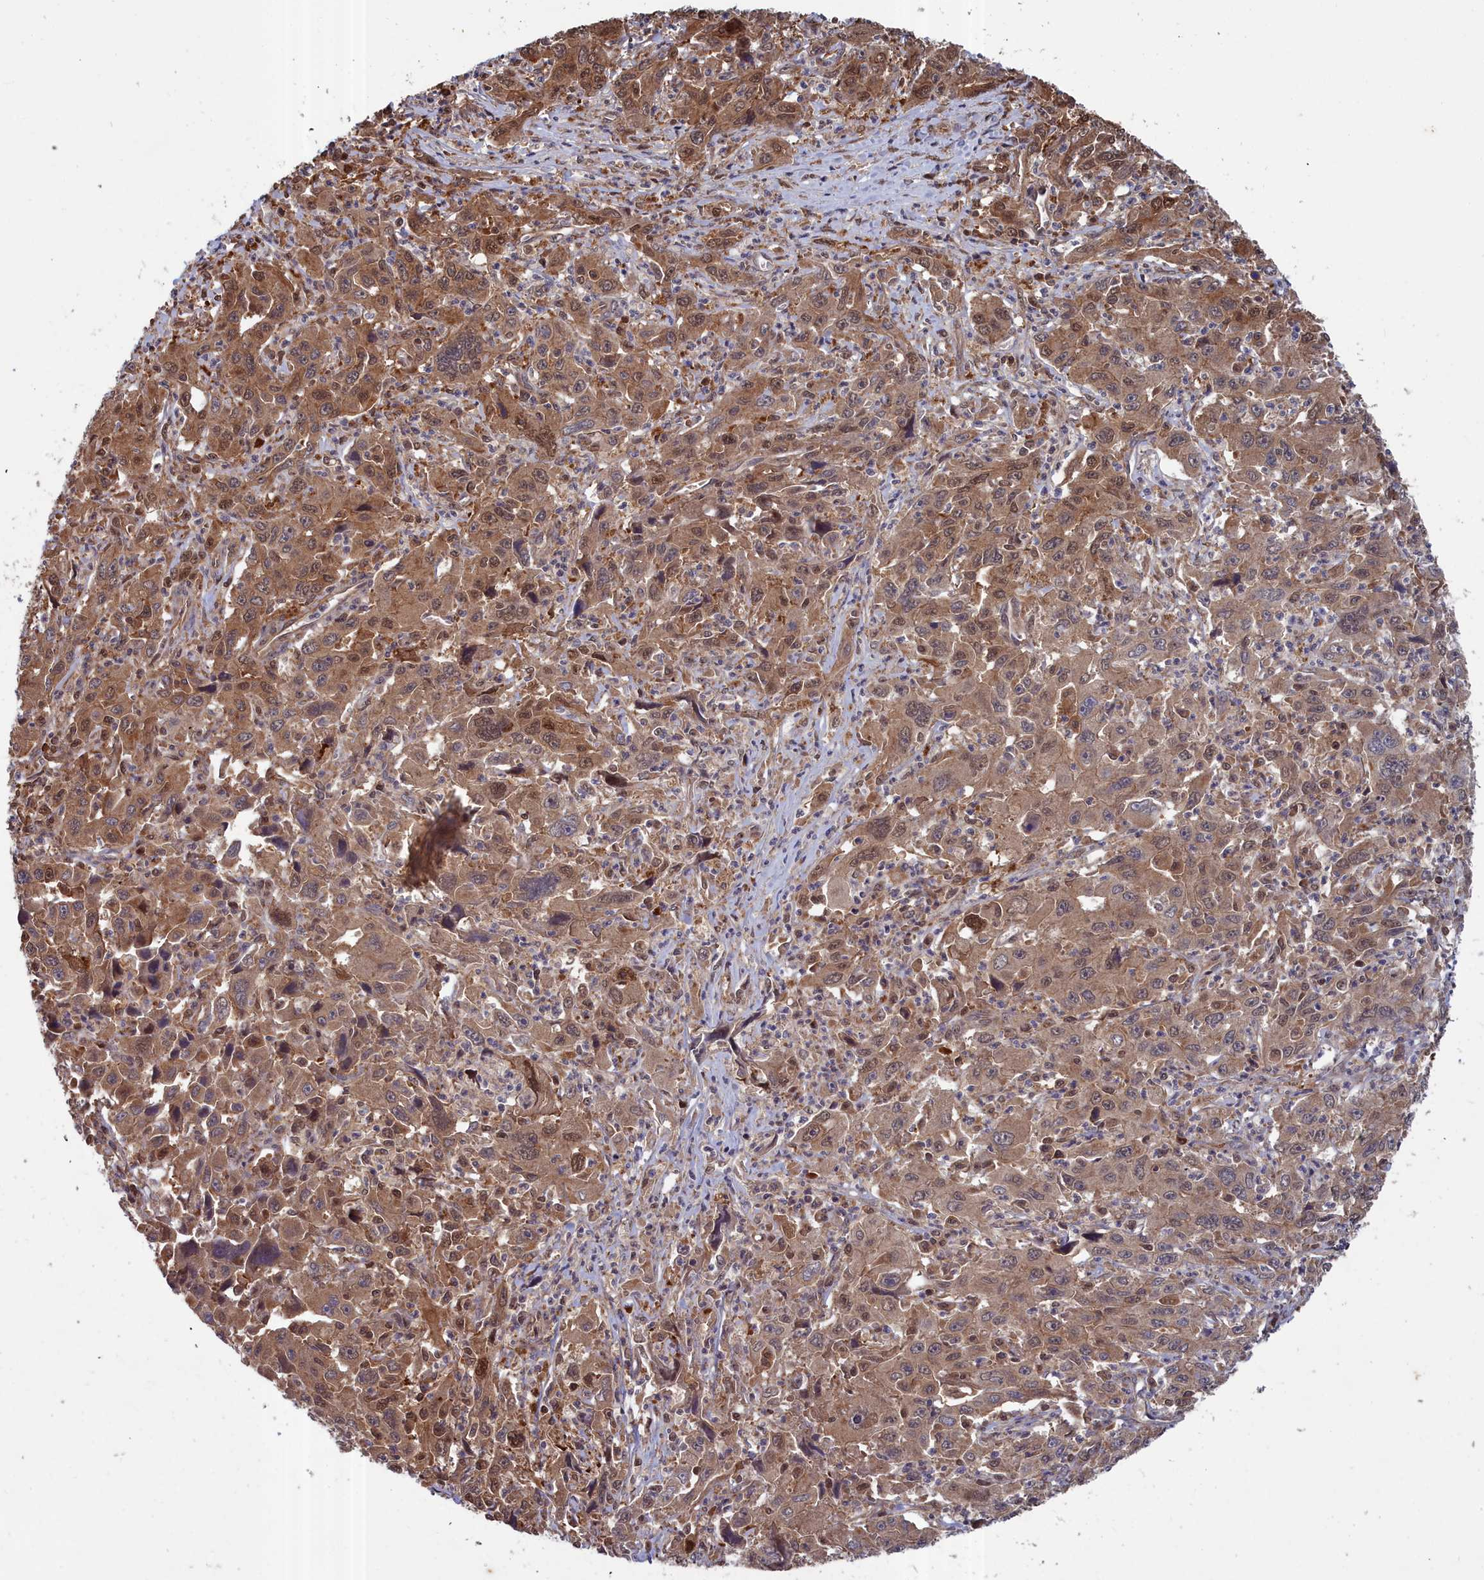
{"staining": {"intensity": "moderate", "quantity": ">75%", "location": "cytoplasmic/membranous,nuclear"}, "tissue": "liver cancer", "cell_type": "Tumor cells", "image_type": "cancer", "snomed": [{"axis": "morphology", "description": "Carcinoma, Hepatocellular, NOS"}, {"axis": "topography", "description": "Liver"}], "caption": "A medium amount of moderate cytoplasmic/membranous and nuclear staining is present in about >75% of tumor cells in liver cancer tissue. The staining was performed using DAB to visualize the protein expression in brown, while the nuclei were stained in blue with hematoxylin (Magnification: 20x).", "gene": "GFRA2", "patient": {"sex": "male", "age": 63}}